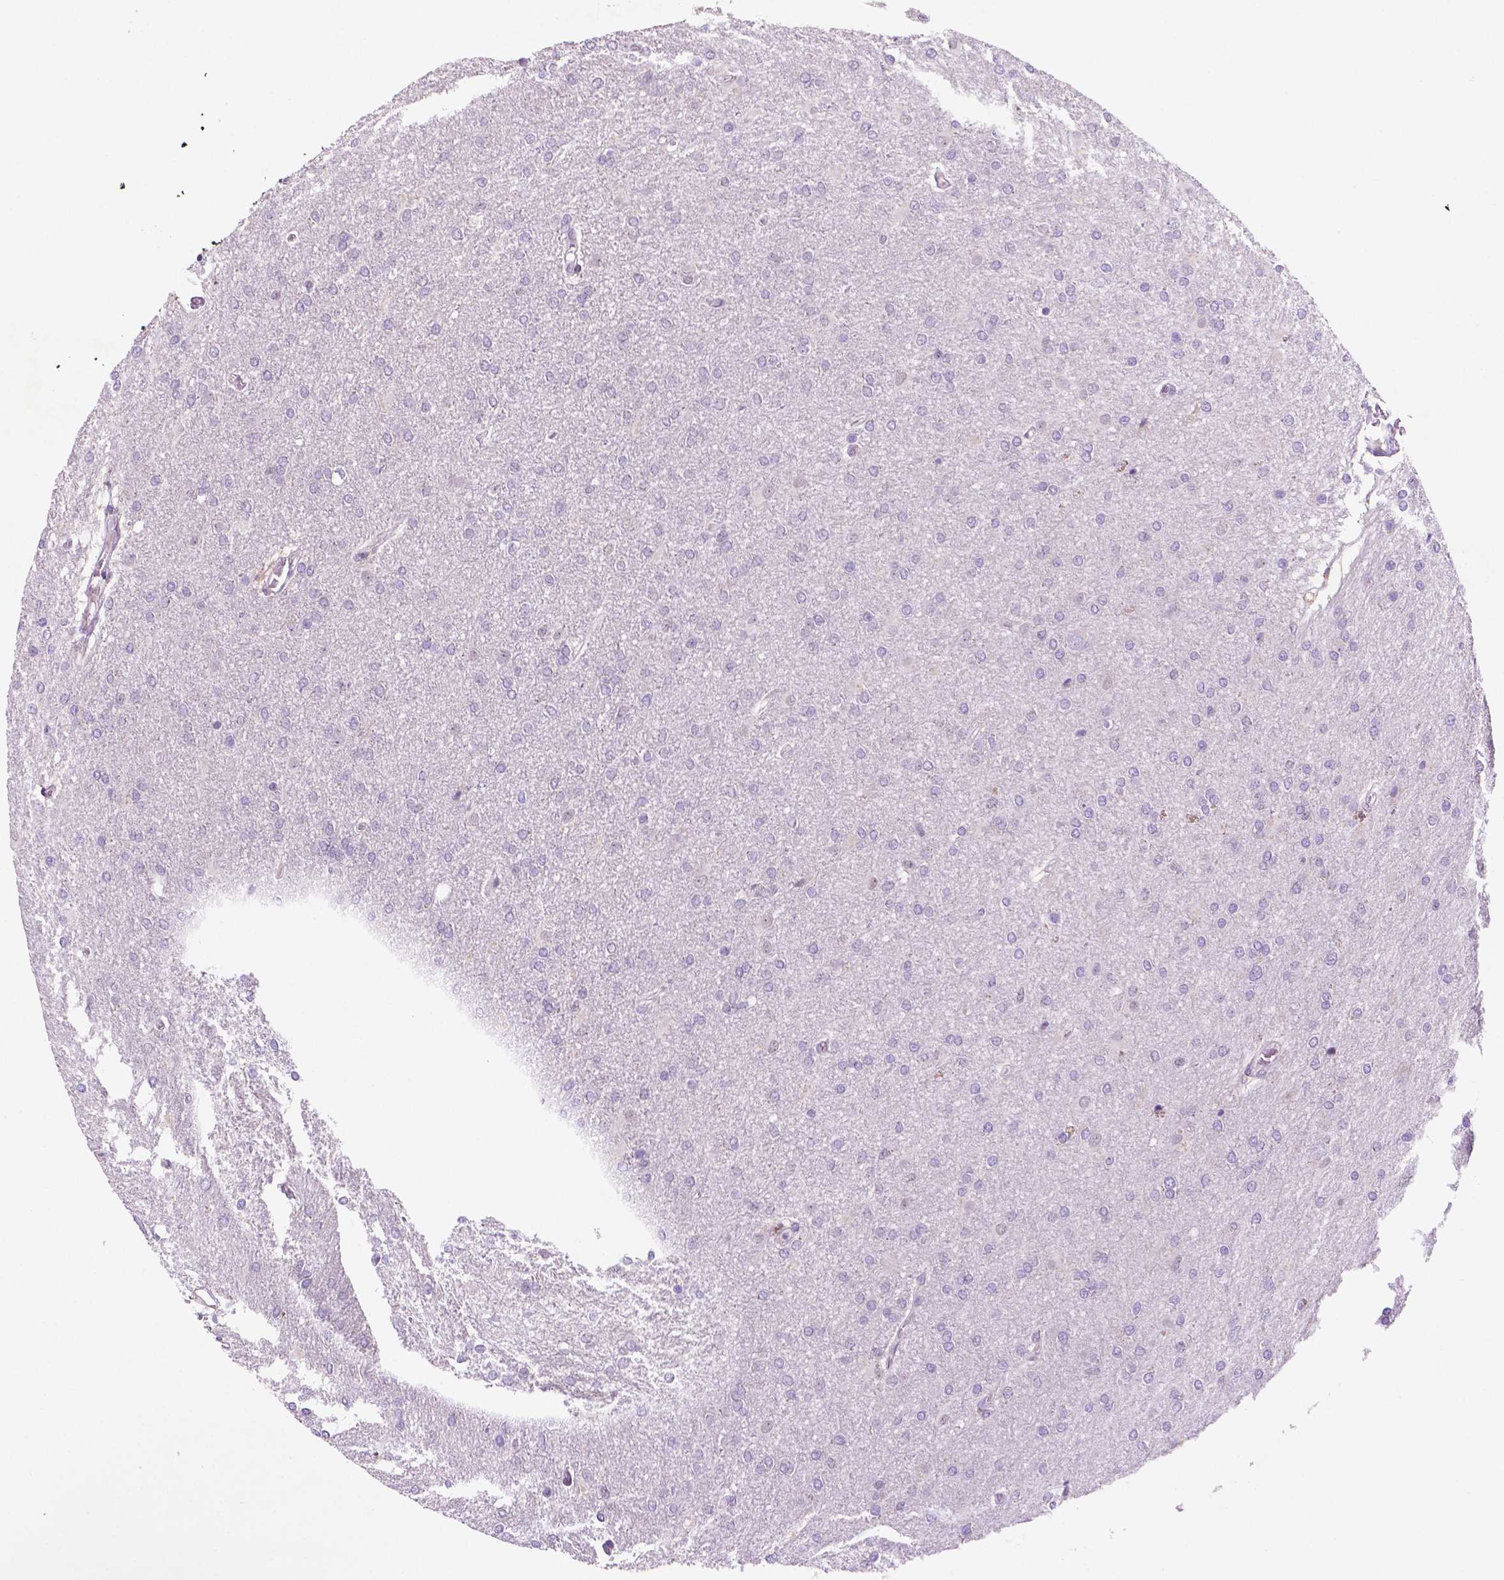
{"staining": {"intensity": "negative", "quantity": "none", "location": "none"}, "tissue": "glioma", "cell_type": "Tumor cells", "image_type": "cancer", "snomed": [{"axis": "morphology", "description": "Glioma, malignant, High grade"}, {"axis": "topography", "description": "Cerebral cortex"}], "caption": "IHC of human malignant high-grade glioma demonstrates no staining in tumor cells.", "gene": "C18orf21", "patient": {"sex": "male", "age": 70}}